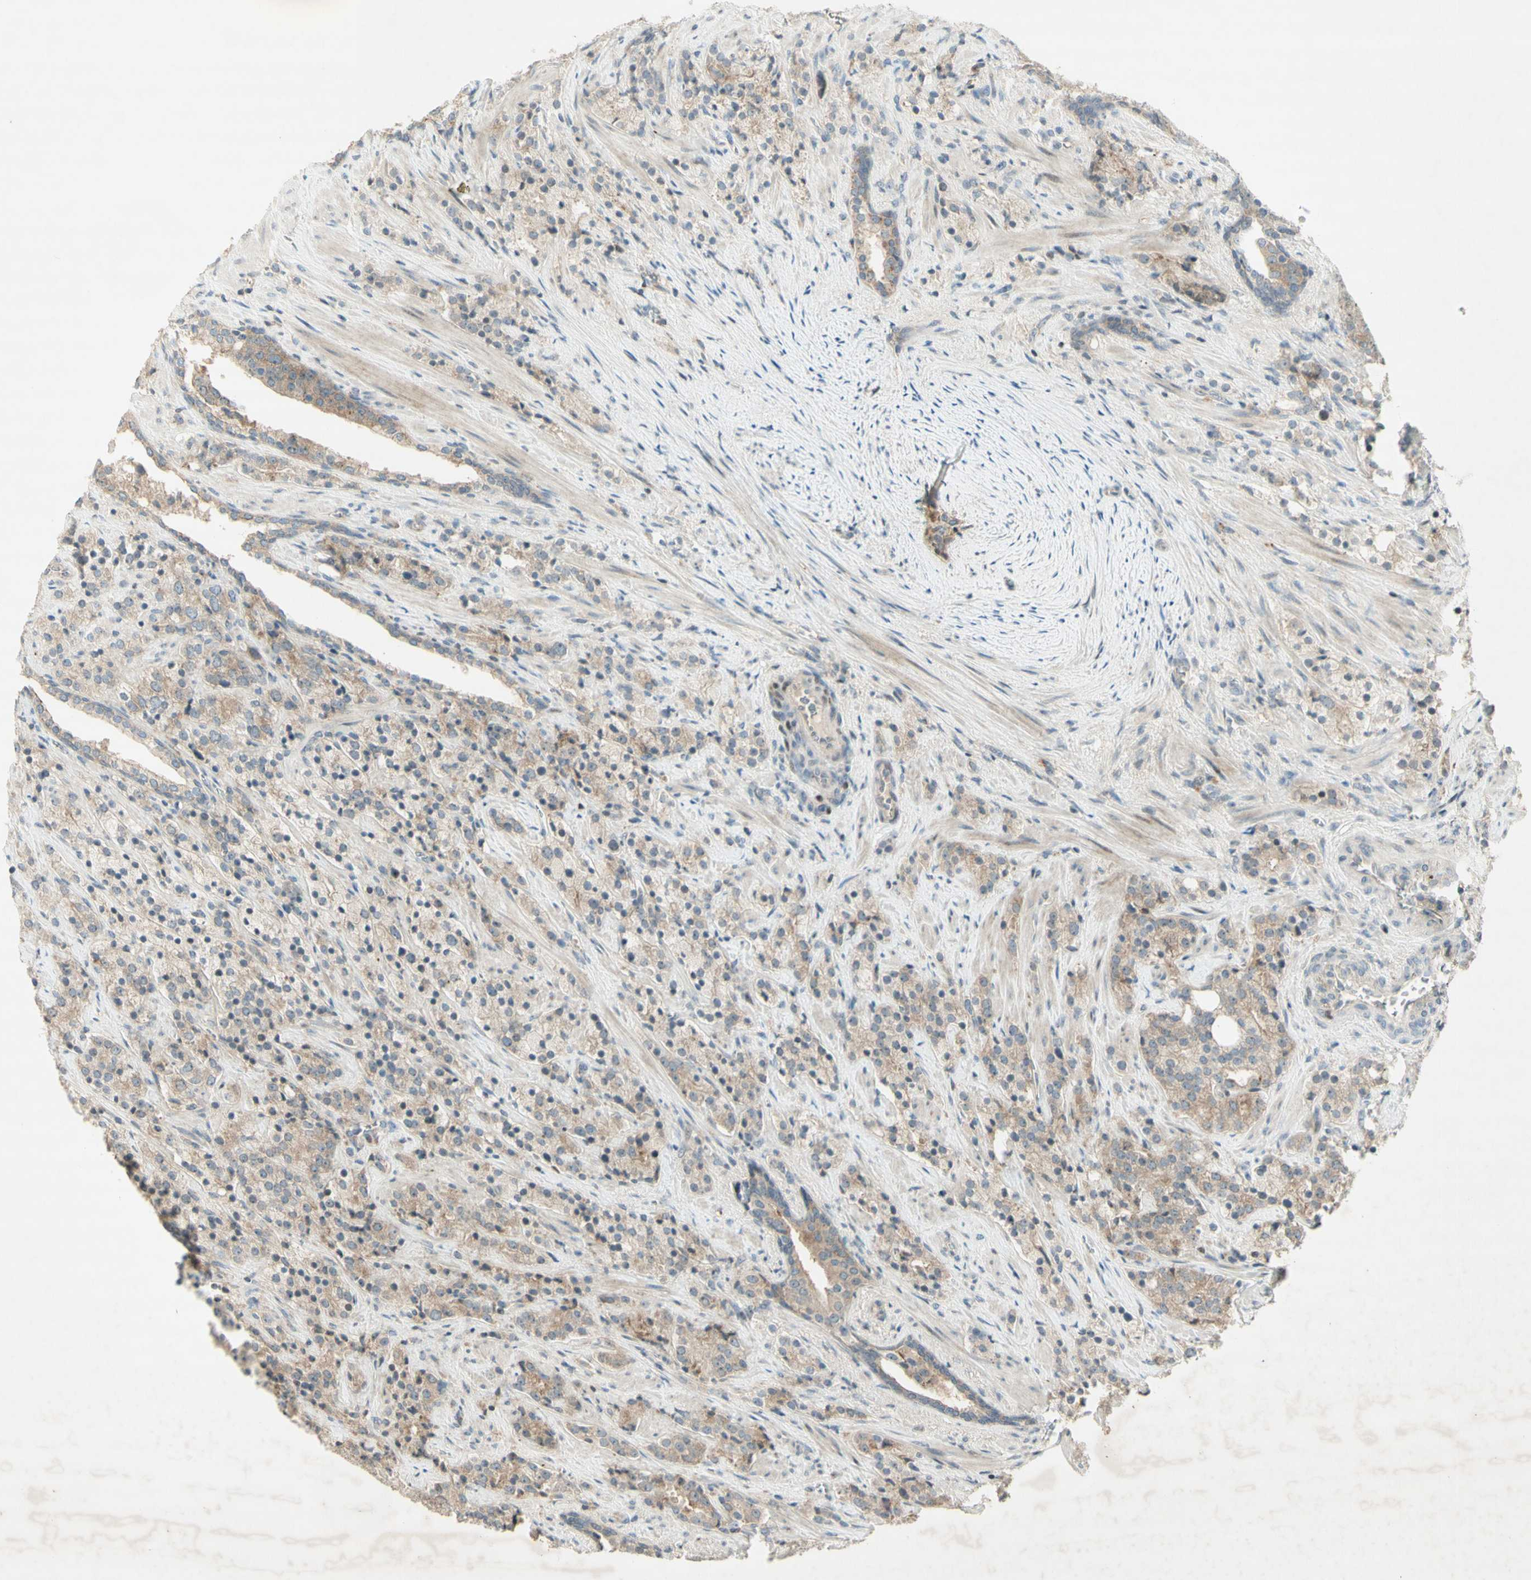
{"staining": {"intensity": "moderate", "quantity": ">75%", "location": "cytoplasmic/membranous"}, "tissue": "prostate cancer", "cell_type": "Tumor cells", "image_type": "cancer", "snomed": [{"axis": "morphology", "description": "Adenocarcinoma, High grade"}, {"axis": "topography", "description": "Prostate"}], "caption": "A histopathology image of high-grade adenocarcinoma (prostate) stained for a protein displays moderate cytoplasmic/membranous brown staining in tumor cells. The staining was performed using DAB (3,3'-diaminobenzidine) to visualize the protein expression in brown, while the nuclei were stained in blue with hematoxylin (Magnification: 20x).", "gene": "ETF1", "patient": {"sex": "male", "age": 71}}